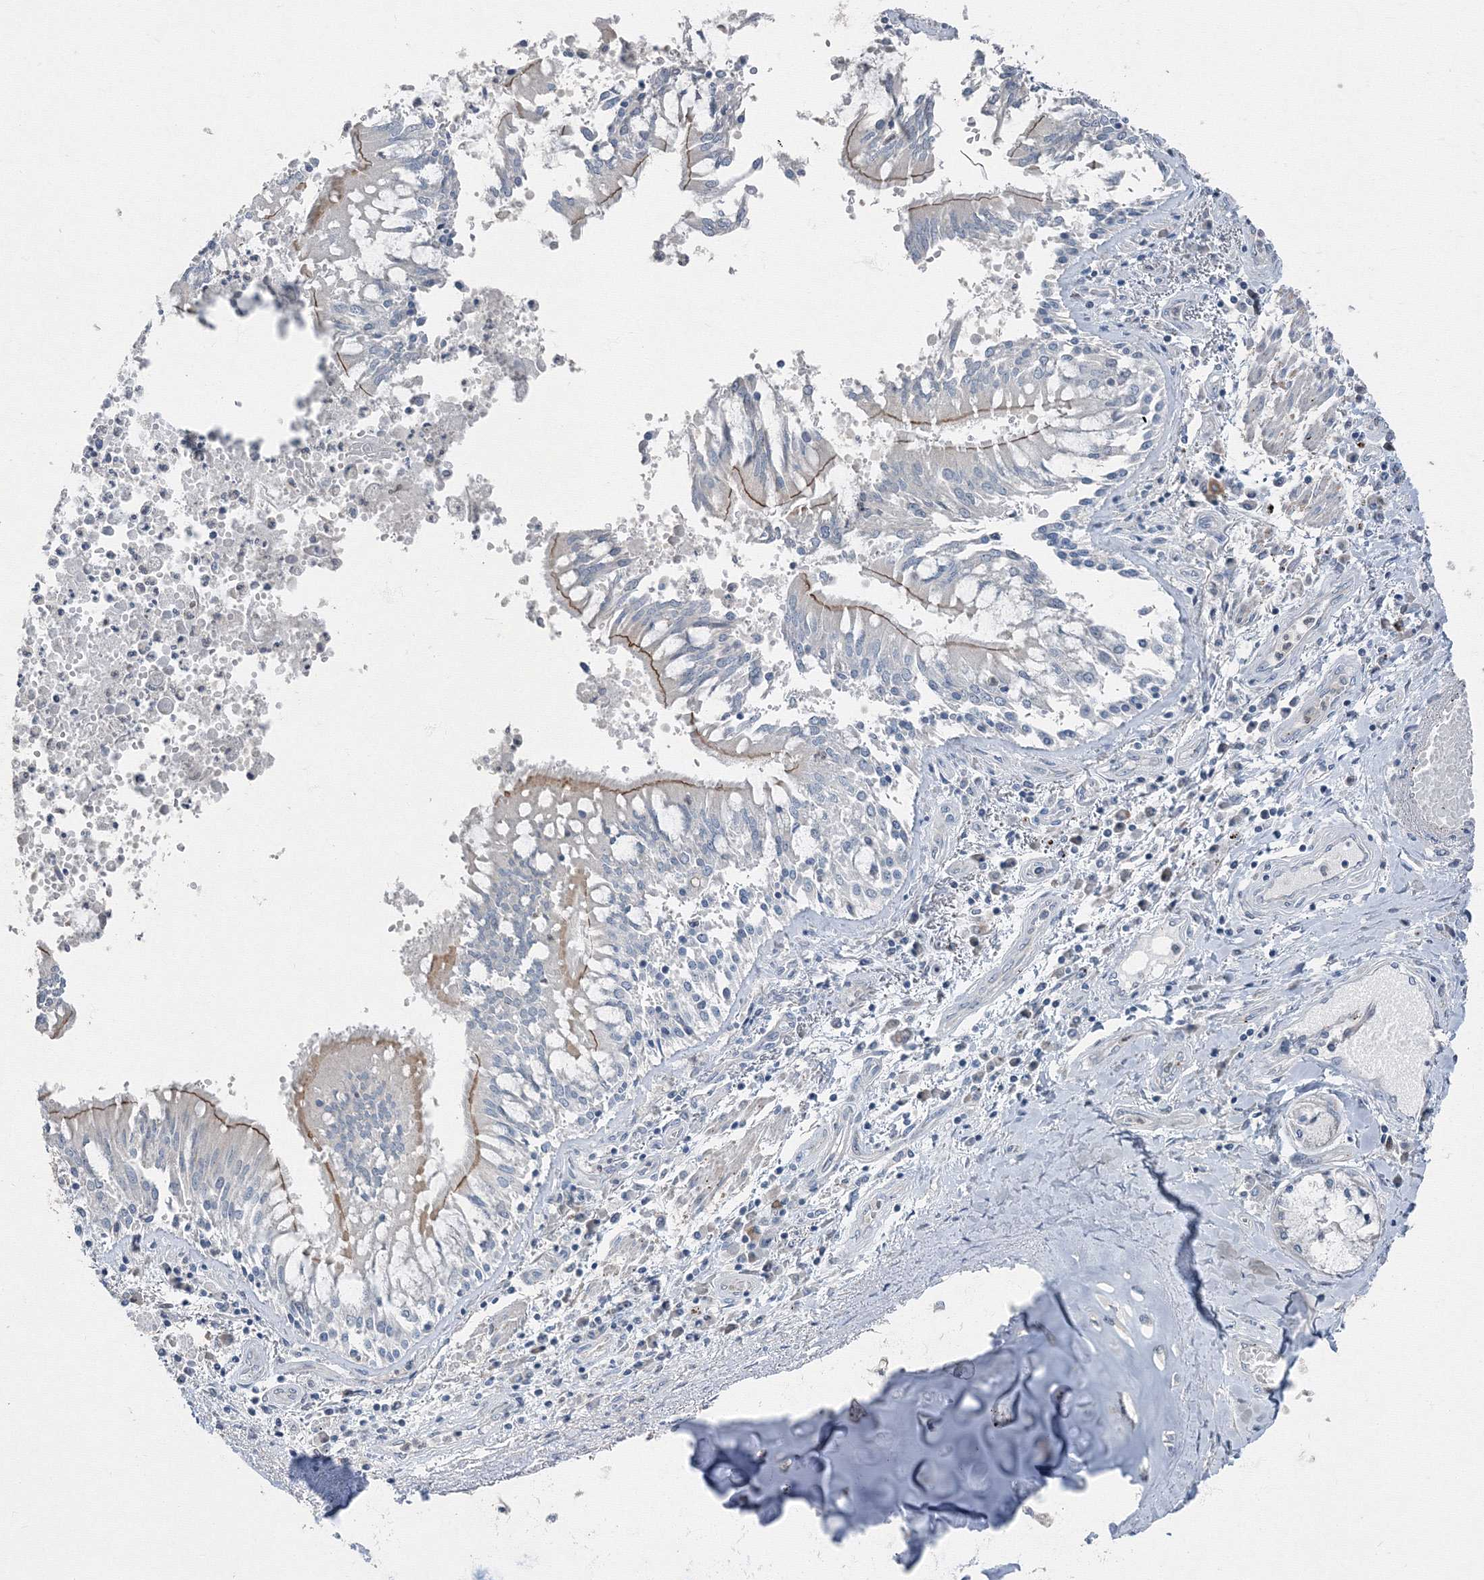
{"staining": {"intensity": "negative", "quantity": "none", "location": "none"}, "tissue": "adipose tissue", "cell_type": "Adipocytes", "image_type": "normal", "snomed": [{"axis": "morphology", "description": "Normal tissue, NOS"}, {"axis": "topography", "description": "Cartilage tissue"}, {"axis": "topography", "description": "Bronchus"}, {"axis": "topography", "description": "Lung"}, {"axis": "topography", "description": "Peripheral nerve tissue"}], "caption": "Adipose tissue stained for a protein using immunohistochemistry displays no expression adipocytes.", "gene": "AASDH", "patient": {"sex": "female", "age": 49}}